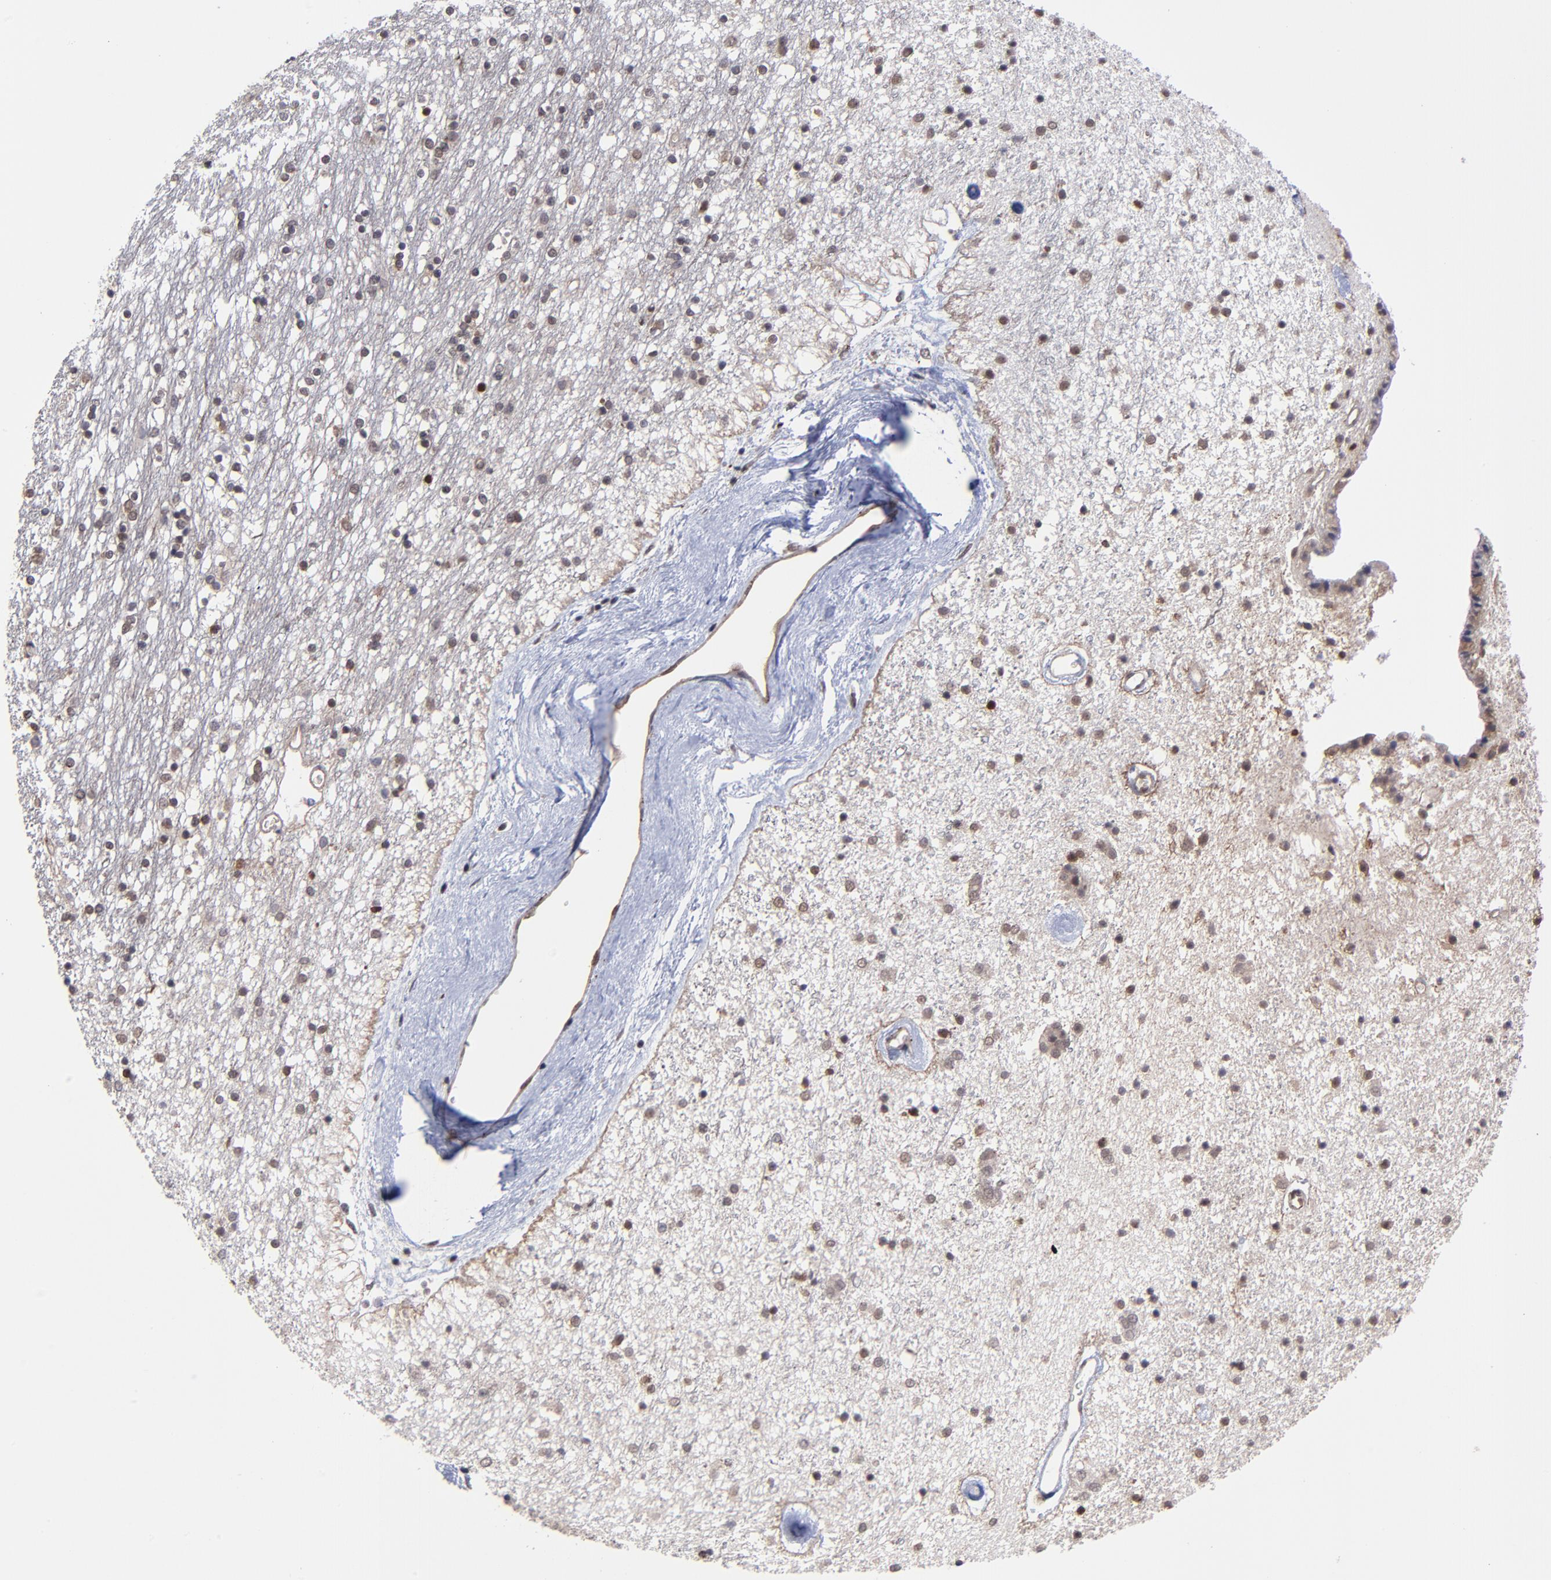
{"staining": {"intensity": "weak", "quantity": "<25%", "location": "cytoplasmic/membranous"}, "tissue": "caudate", "cell_type": "Glial cells", "image_type": "normal", "snomed": [{"axis": "morphology", "description": "Normal tissue, NOS"}, {"axis": "topography", "description": "Lateral ventricle wall"}], "caption": "Human caudate stained for a protein using immunohistochemistry (IHC) displays no expression in glial cells.", "gene": "ZNF419", "patient": {"sex": "female", "age": 54}}